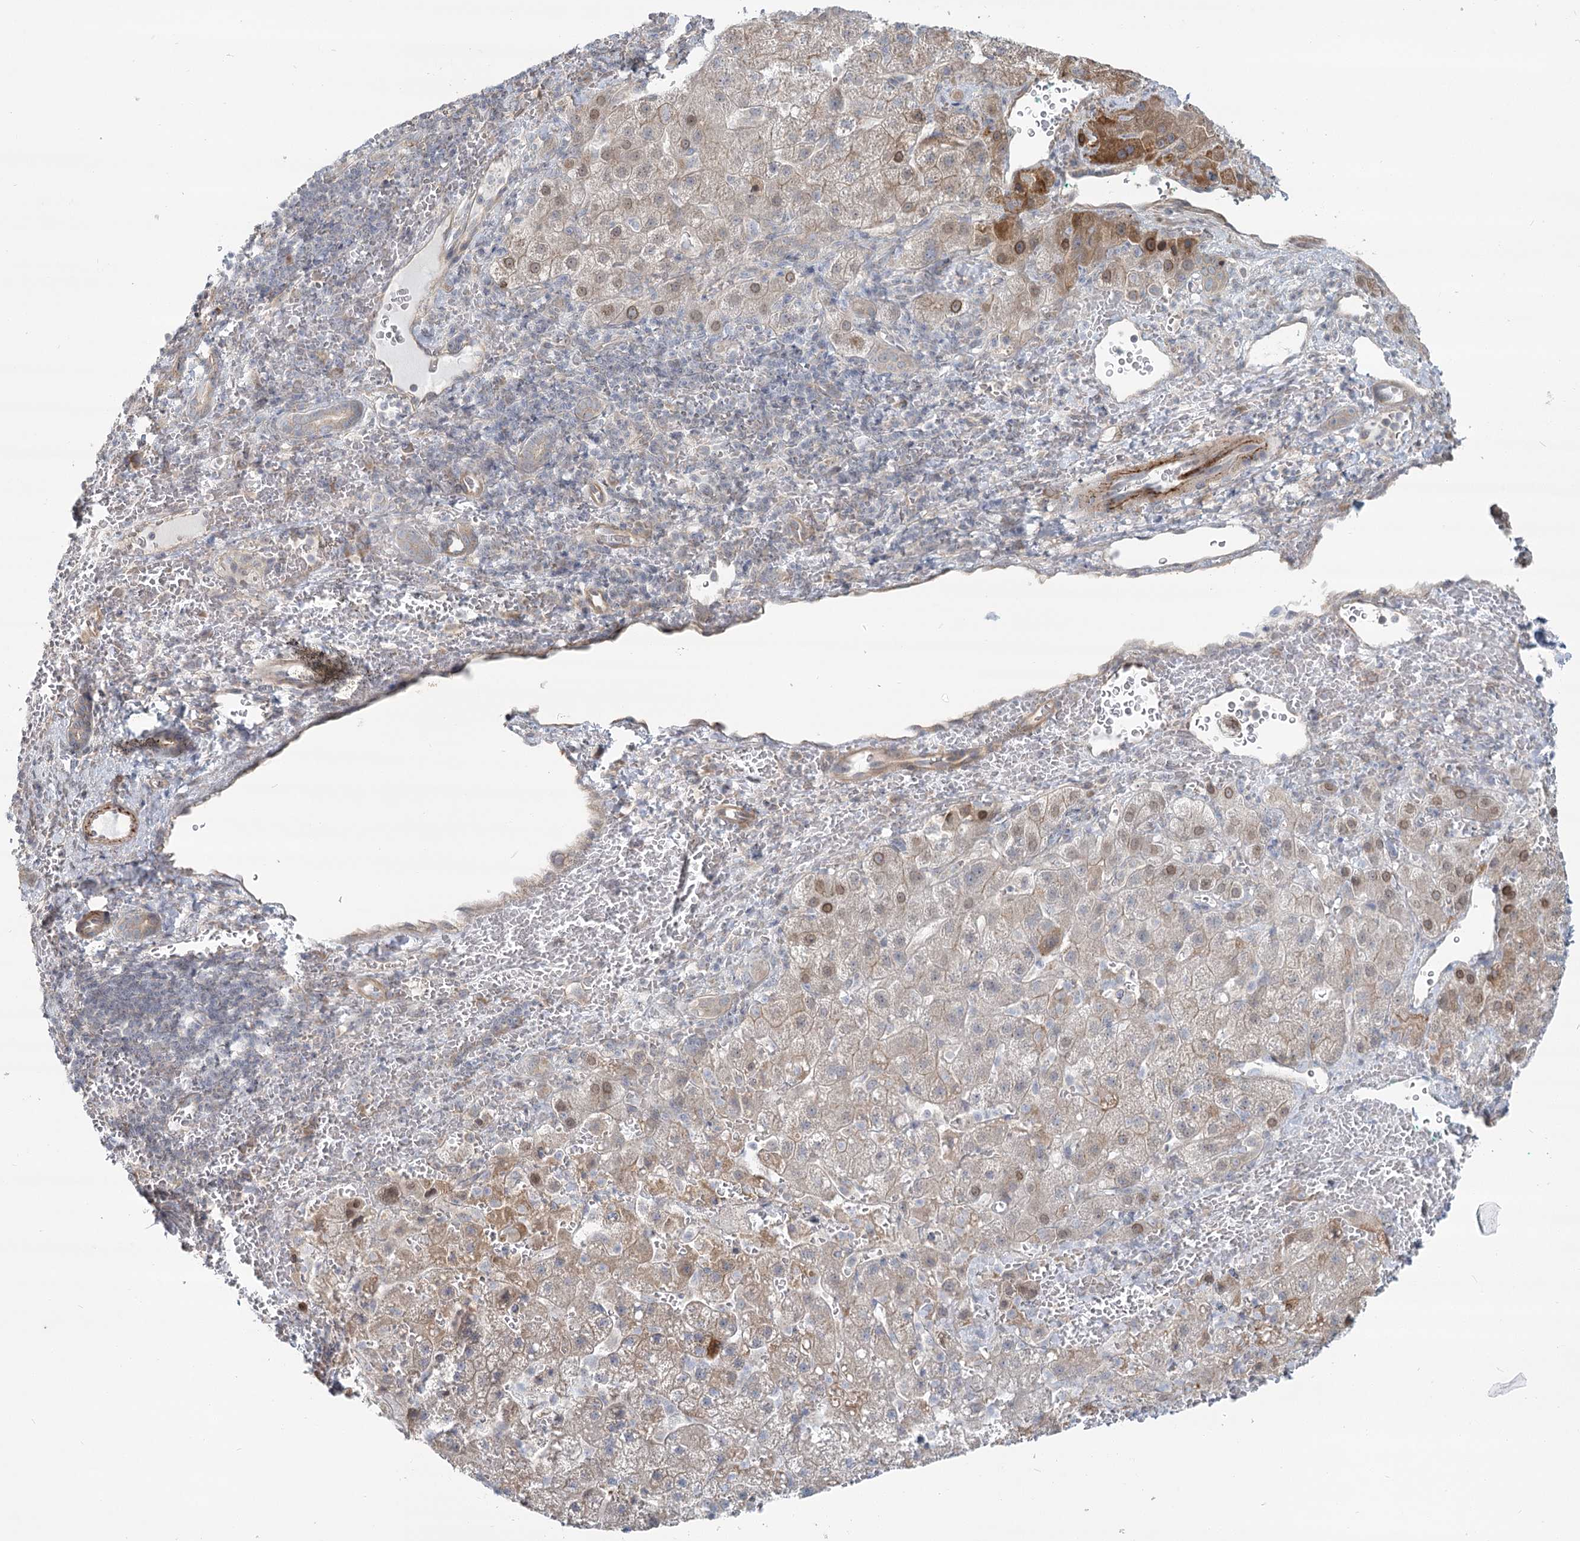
{"staining": {"intensity": "weak", "quantity": "25%-75%", "location": "cytoplasmic/membranous"}, "tissue": "liver cancer", "cell_type": "Tumor cells", "image_type": "cancer", "snomed": [{"axis": "morphology", "description": "Carcinoma, Hepatocellular, NOS"}, {"axis": "topography", "description": "Liver"}], "caption": "Protein analysis of liver cancer tissue reveals weak cytoplasmic/membranous staining in about 25%-75% of tumor cells. (DAB IHC, brown staining for protein, blue staining for nuclei).", "gene": "SPINK13", "patient": {"sex": "male", "age": 57}}